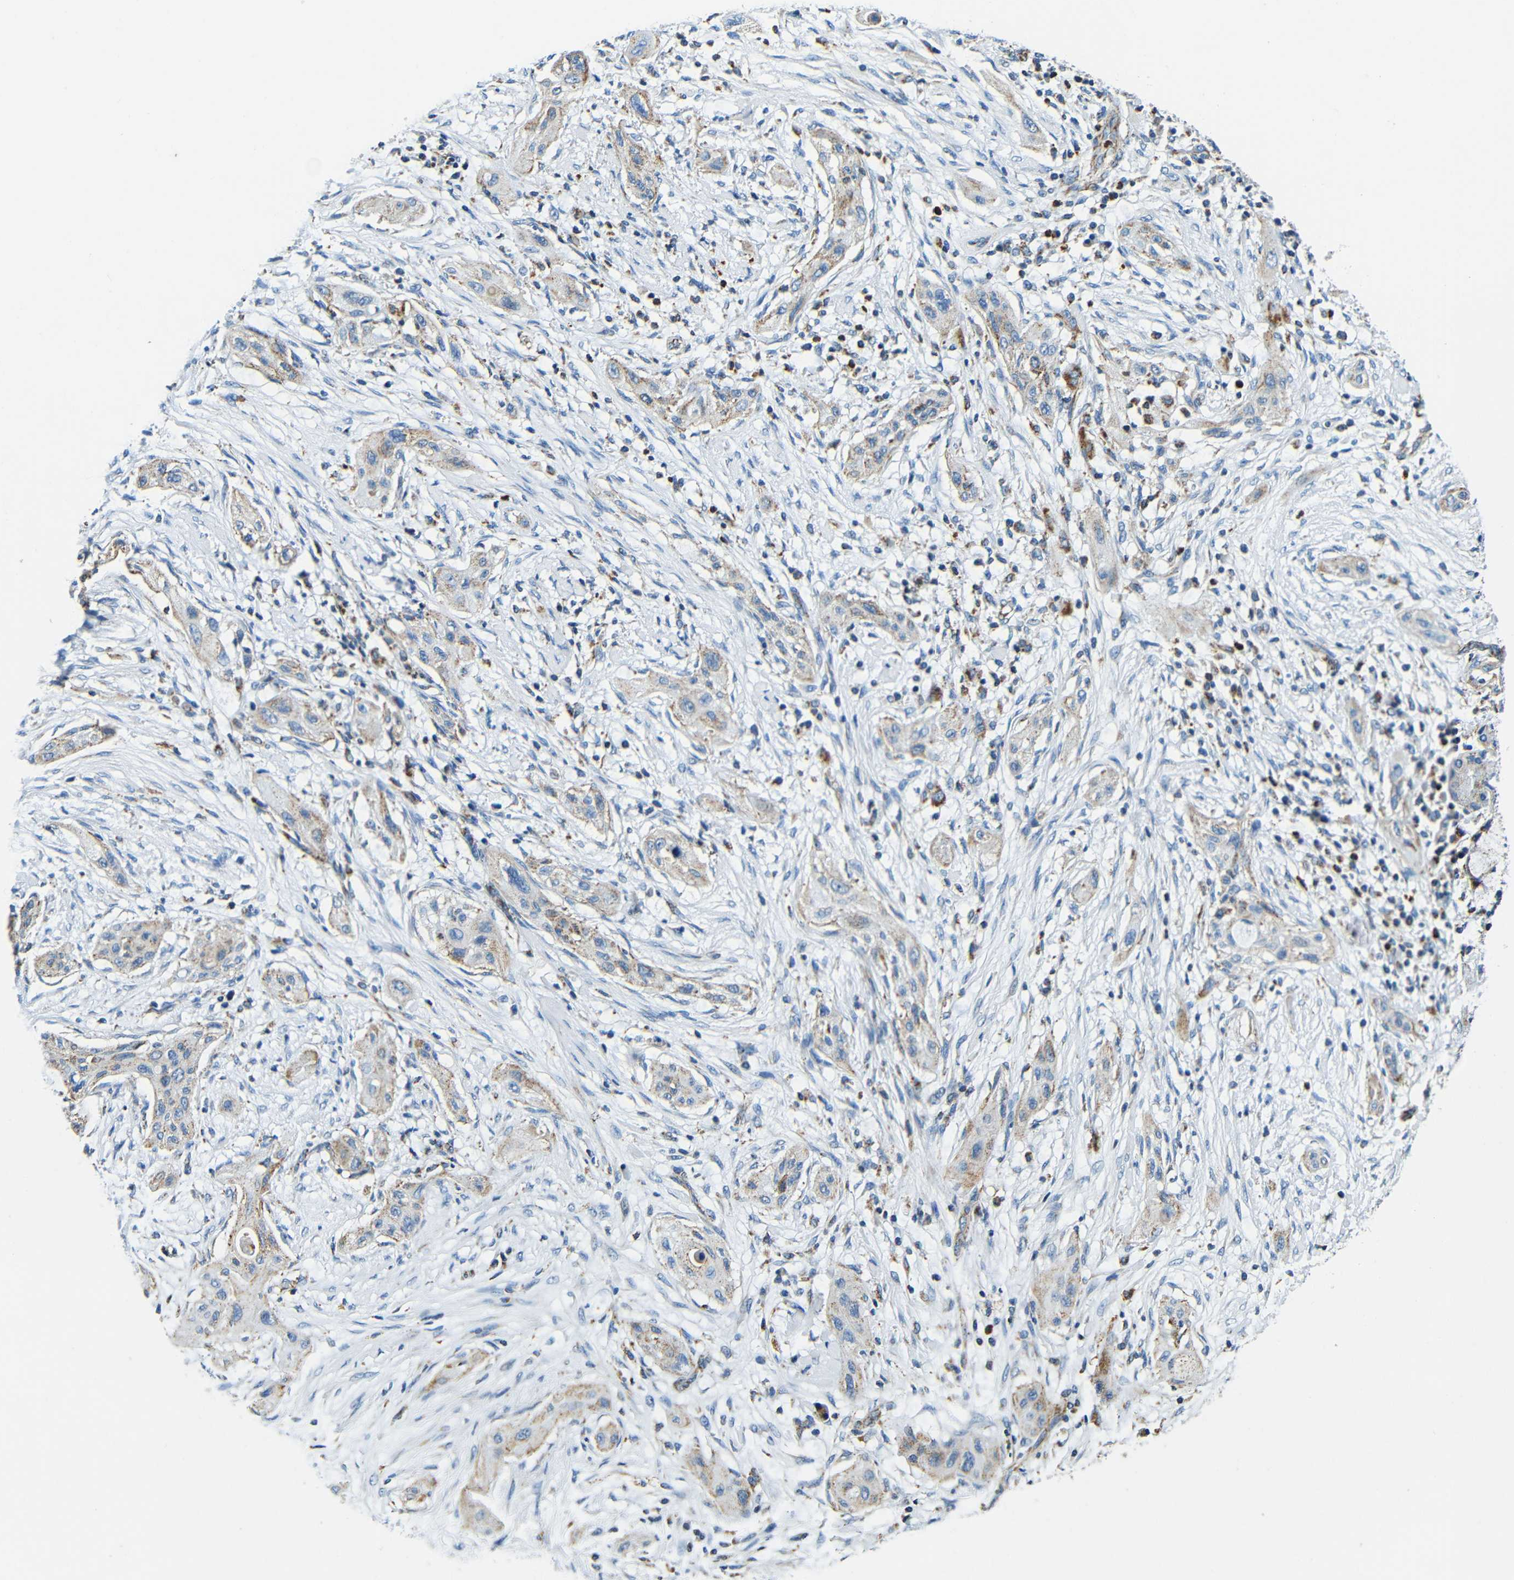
{"staining": {"intensity": "weak", "quantity": "25%-75%", "location": "cytoplasmic/membranous"}, "tissue": "lung cancer", "cell_type": "Tumor cells", "image_type": "cancer", "snomed": [{"axis": "morphology", "description": "Squamous cell carcinoma, NOS"}, {"axis": "topography", "description": "Lung"}], "caption": "Lung cancer stained with DAB (3,3'-diaminobenzidine) immunohistochemistry (IHC) demonstrates low levels of weak cytoplasmic/membranous positivity in about 25%-75% of tumor cells. The protein is stained brown, and the nuclei are stained in blue (DAB (3,3'-diaminobenzidine) IHC with brightfield microscopy, high magnification).", "gene": "GALNT18", "patient": {"sex": "female", "age": 47}}